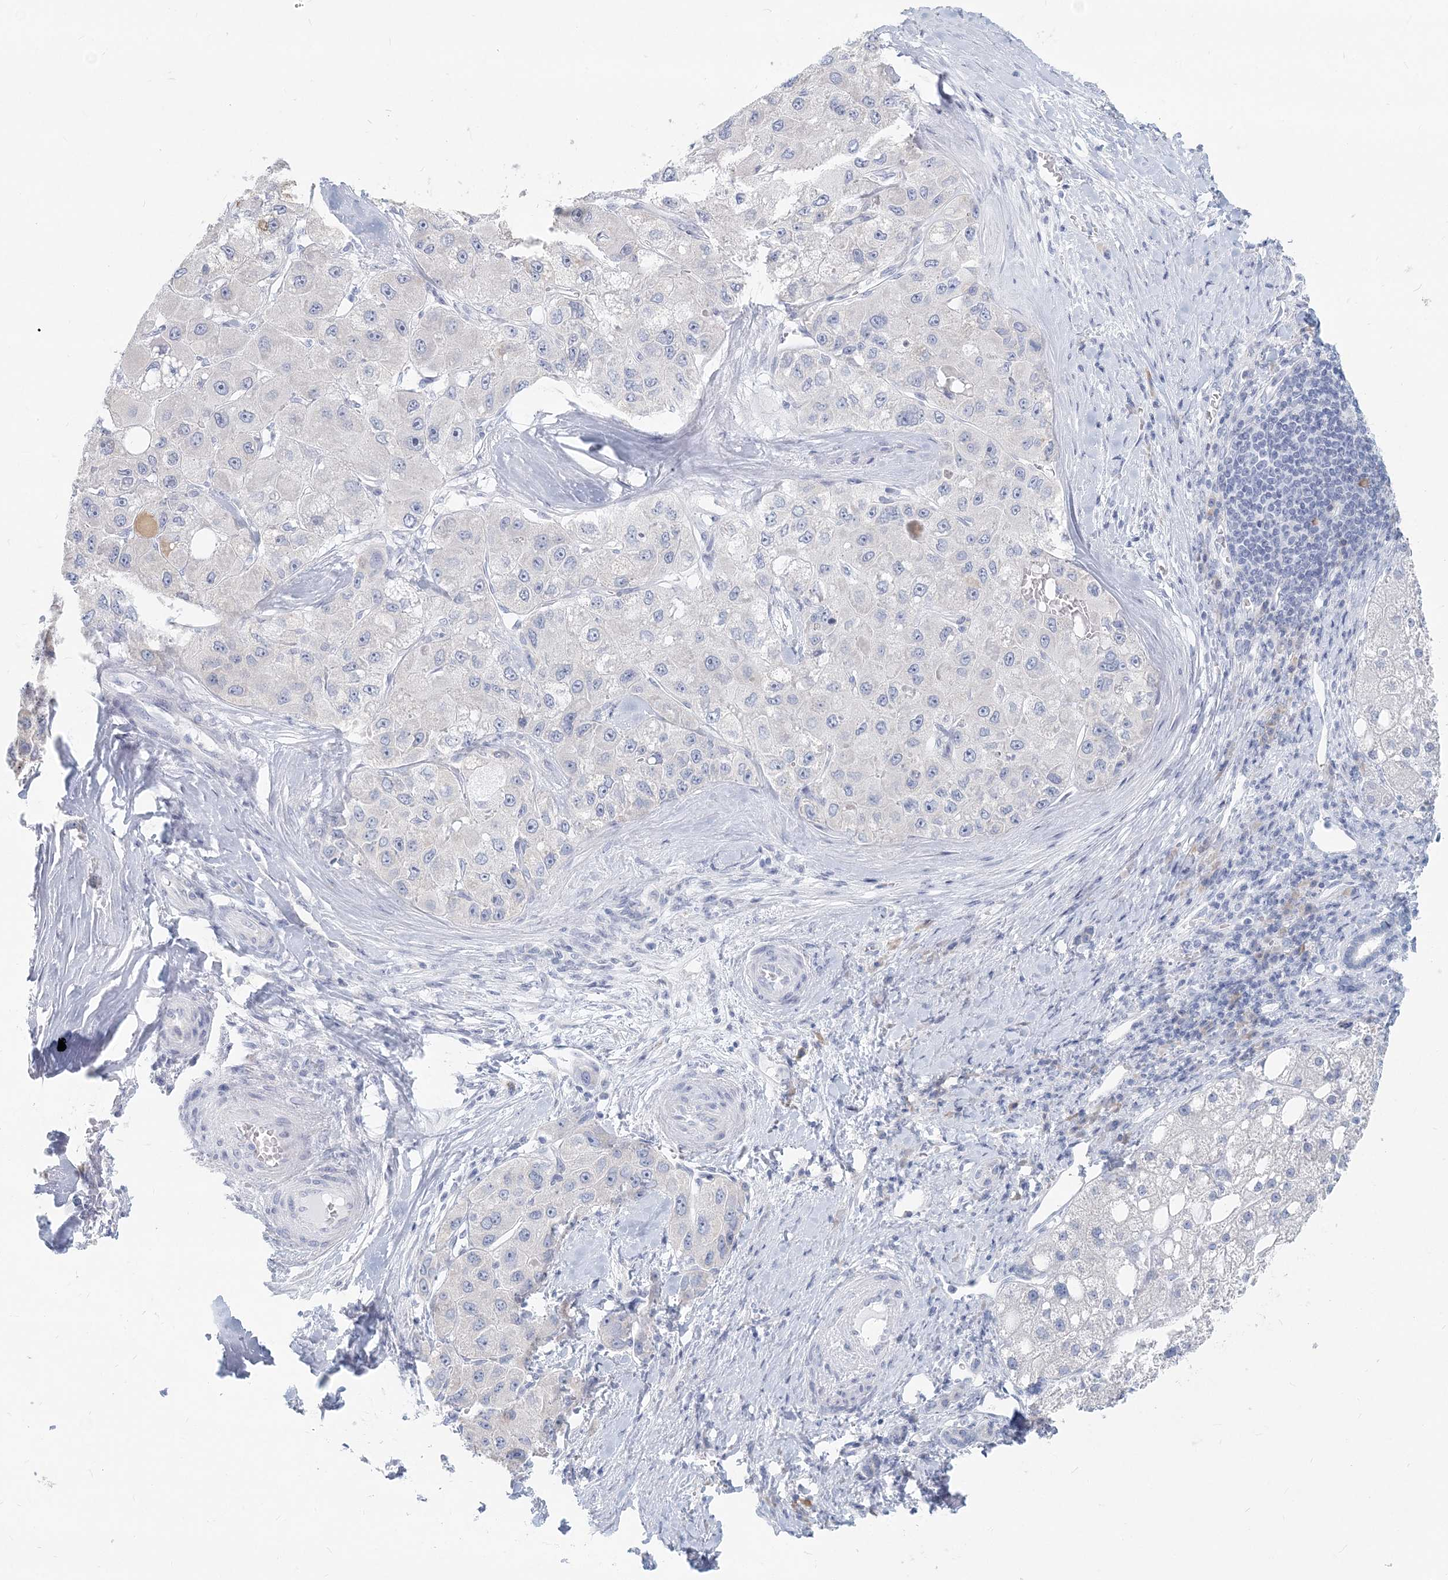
{"staining": {"intensity": "negative", "quantity": "none", "location": "none"}, "tissue": "liver cancer", "cell_type": "Tumor cells", "image_type": "cancer", "snomed": [{"axis": "morphology", "description": "Carcinoma, Hepatocellular, NOS"}, {"axis": "topography", "description": "Liver"}], "caption": "A high-resolution micrograph shows immunohistochemistry (IHC) staining of liver hepatocellular carcinoma, which reveals no significant expression in tumor cells.", "gene": "CSN1S1", "patient": {"sex": "male", "age": 80}}